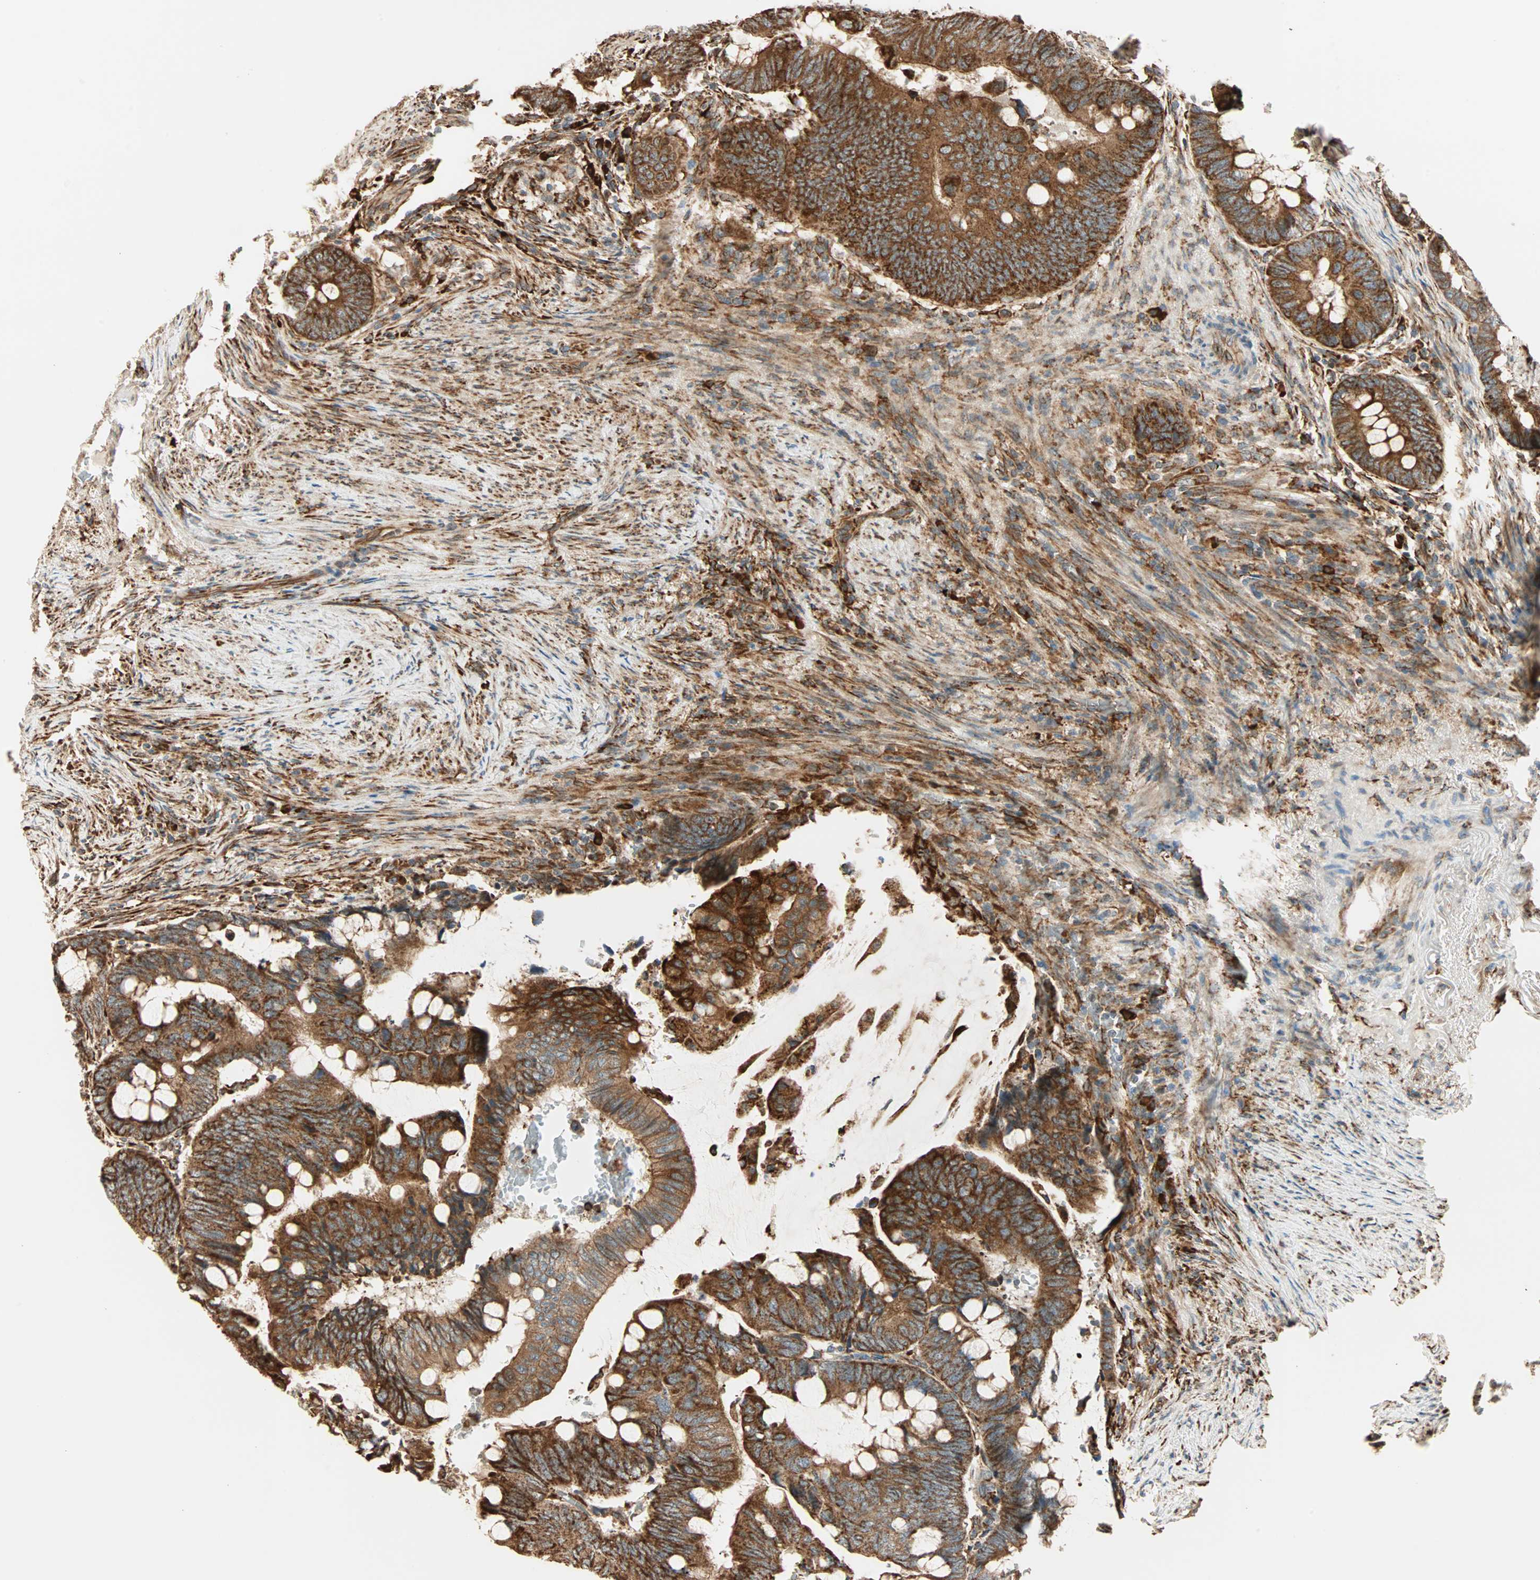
{"staining": {"intensity": "strong", "quantity": ">75%", "location": "cytoplasmic/membranous"}, "tissue": "colorectal cancer", "cell_type": "Tumor cells", "image_type": "cancer", "snomed": [{"axis": "morphology", "description": "Normal tissue, NOS"}, {"axis": "morphology", "description": "Adenocarcinoma, NOS"}, {"axis": "topography", "description": "Rectum"}, {"axis": "topography", "description": "Peripheral nerve tissue"}], "caption": "Human colorectal cancer stained for a protein (brown) exhibits strong cytoplasmic/membranous positive staining in approximately >75% of tumor cells.", "gene": "P4HA1", "patient": {"sex": "male", "age": 92}}